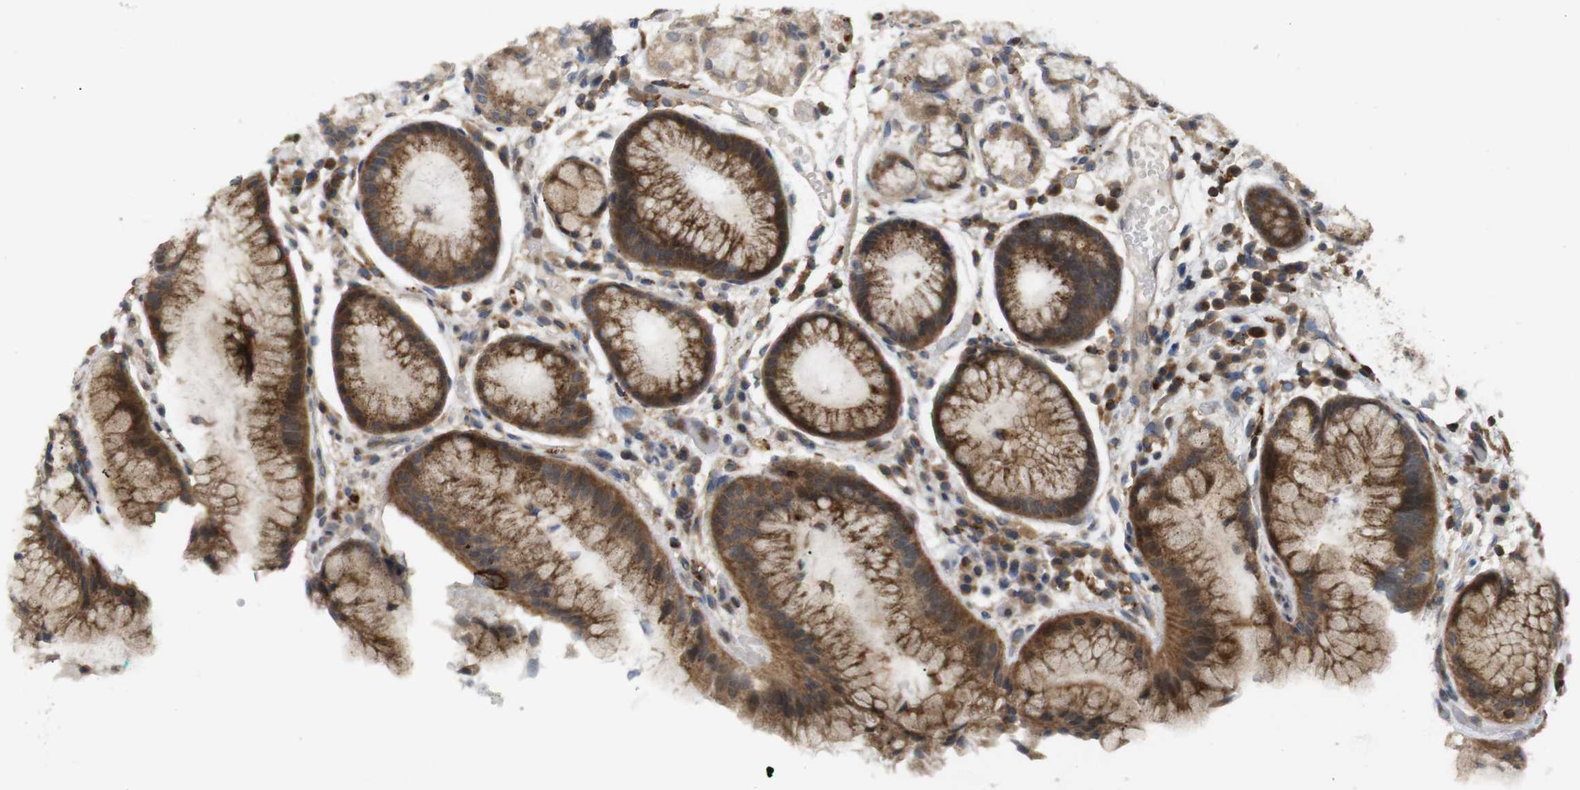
{"staining": {"intensity": "moderate", "quantity": ">75%", "location": "cytoplasmic/membranous"}, "tissue": "stomach", "cell_type": "Glandular cells", "image_type": "normal", "snomed": [{"axis": "morphology", "description": "Normal tissue, NOS"}, {"axis": "topography", "description": "Stomach, upper"}], "caption": "High-power microscopy captured an IHC image of unremarkable stomach, revealing moderate cytoplasmic/membranous positivity in about >75% of glandular cells.", "gene": "KSR1", "patient": {"sex": "male", "age": 72}}